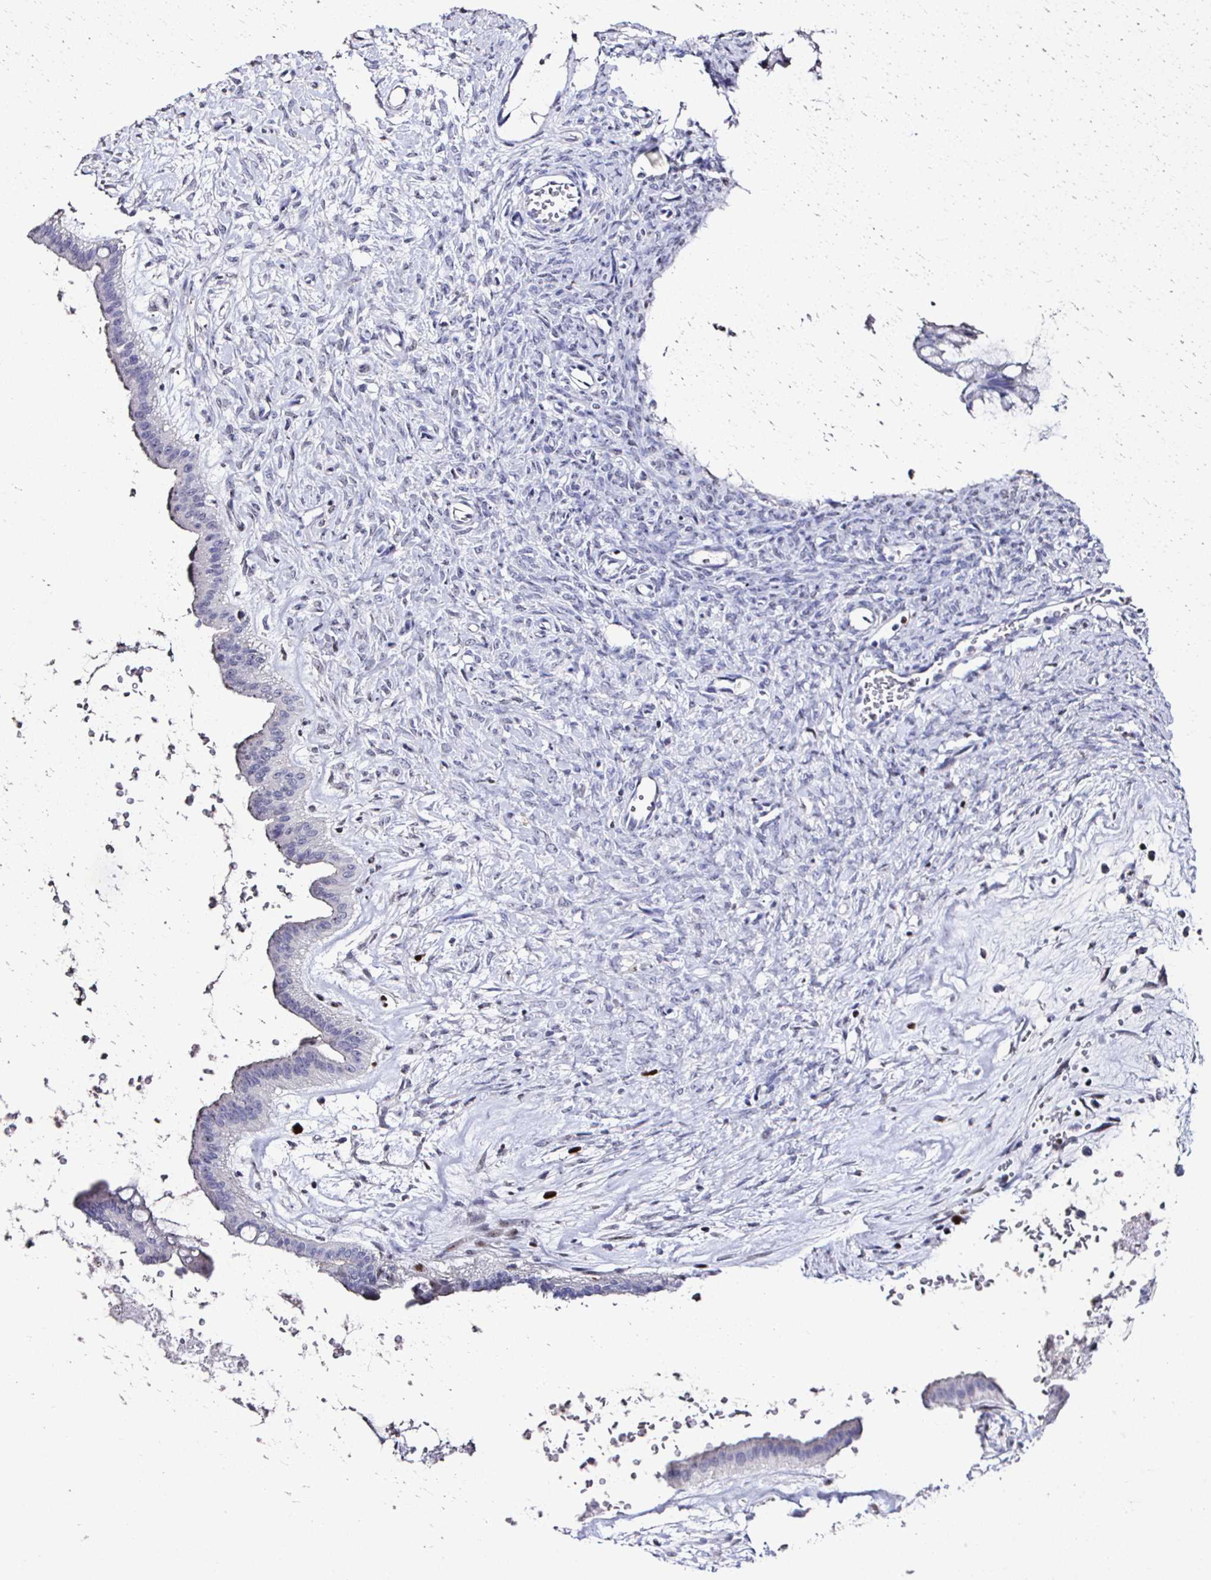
{"staining": {"intensity": "negative", "quantity": "none", "location": "none"}, "tissue": "ovarian cancer", "cell_type": "Tumor cells", "image_type": "cancer", "snomed": [{"axis": "morphology", "description": "Cystadenocarcinoma, mucinous, NOS"}, {"axis": "topography", "description": "Ovary"}], "caption": "Image shows no significant protein staining in tumor cells of mucinous cystadenocarcinoma (ovarian).", "gene": "RUNX2", "patient": {"sex": "female", "age": 73}}